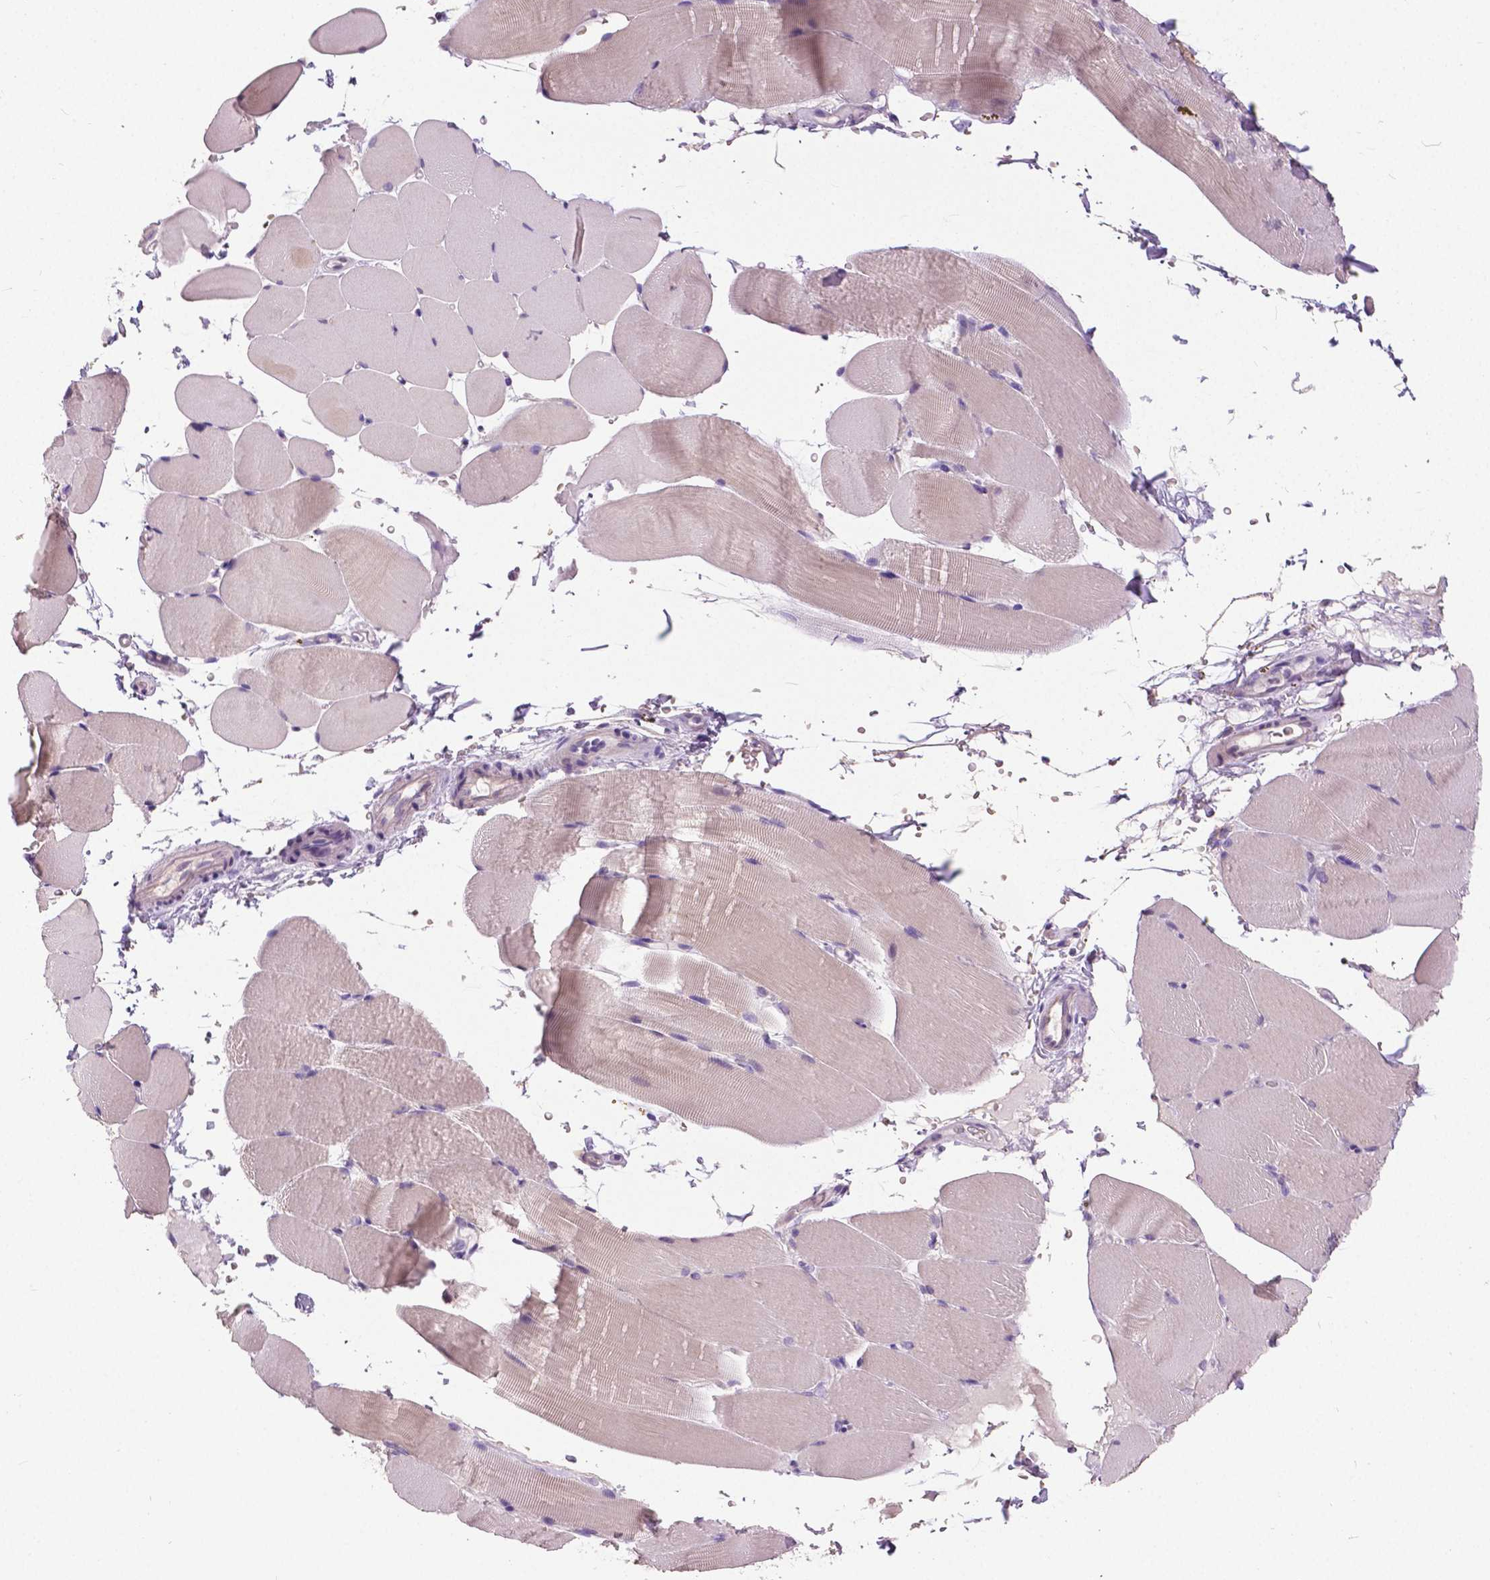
{"staining": {"intensity": "negative", "quantity": "none", "location": "none"}, "tissue": "skeletal muscle", "cell_type": "Myocytes", "image_type": "normal", "snomed": [{"axis": "morphology", "description": "Normal tissue, NOS"}, {"axis": "topography", "description": "Skeletal muscle"}], "caption": "An immunohistochemistry (IHC) image of unremarkable skeletal muscle is shown. There is no staining in myocytes of skeletal muscle. Brightfield microscopy of IHC stained with DAB (brown) and hematoxylin (blue), captured at high magnification.", "gene": "FOXA1", "patient": {"sex": "female", "age": 37}}